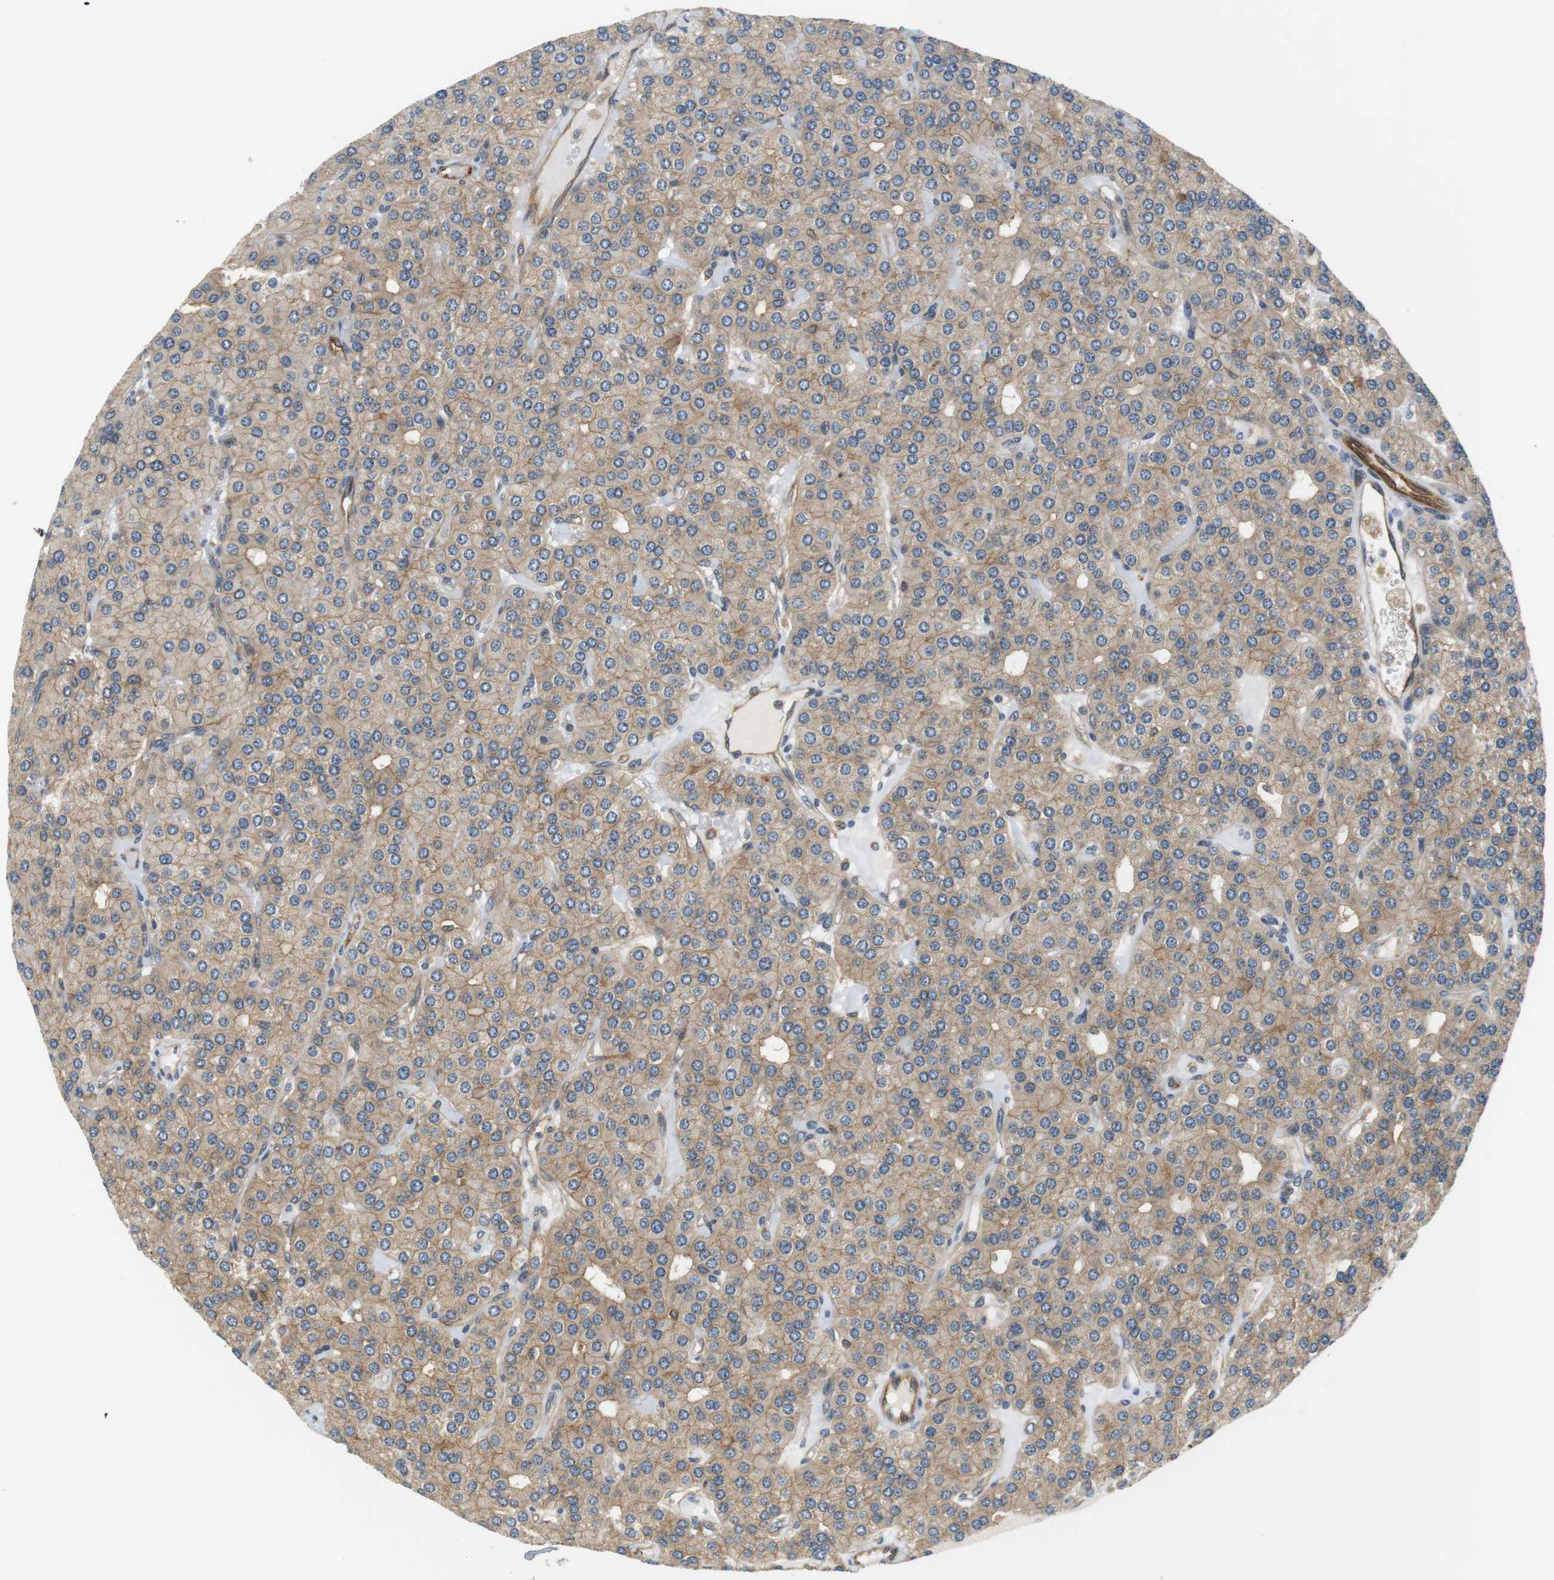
{"staining": {"intensity": "weak", "quantity": ">75%", "location": "cytoplasmic/membranous"}, "tissue": "parathyroid gland", "cell_type": "Glandular cells", "image_type": "normal", "snomed": [{"axis": "morphology", "description": "Normal tissue, NOS"}, {"axis": "morphology", "description": "Adenoma, NOS"}, {"axis": "topography", "description": "Parathyroid gland"}], "caption": "Protein staining shows weak cytoplasmic/membranous staining in approximately >75% of glandular cells in benign parathyroid gland.", "gene": "SH3GLB1", "patient": {"sex": "female", "age": 86}}